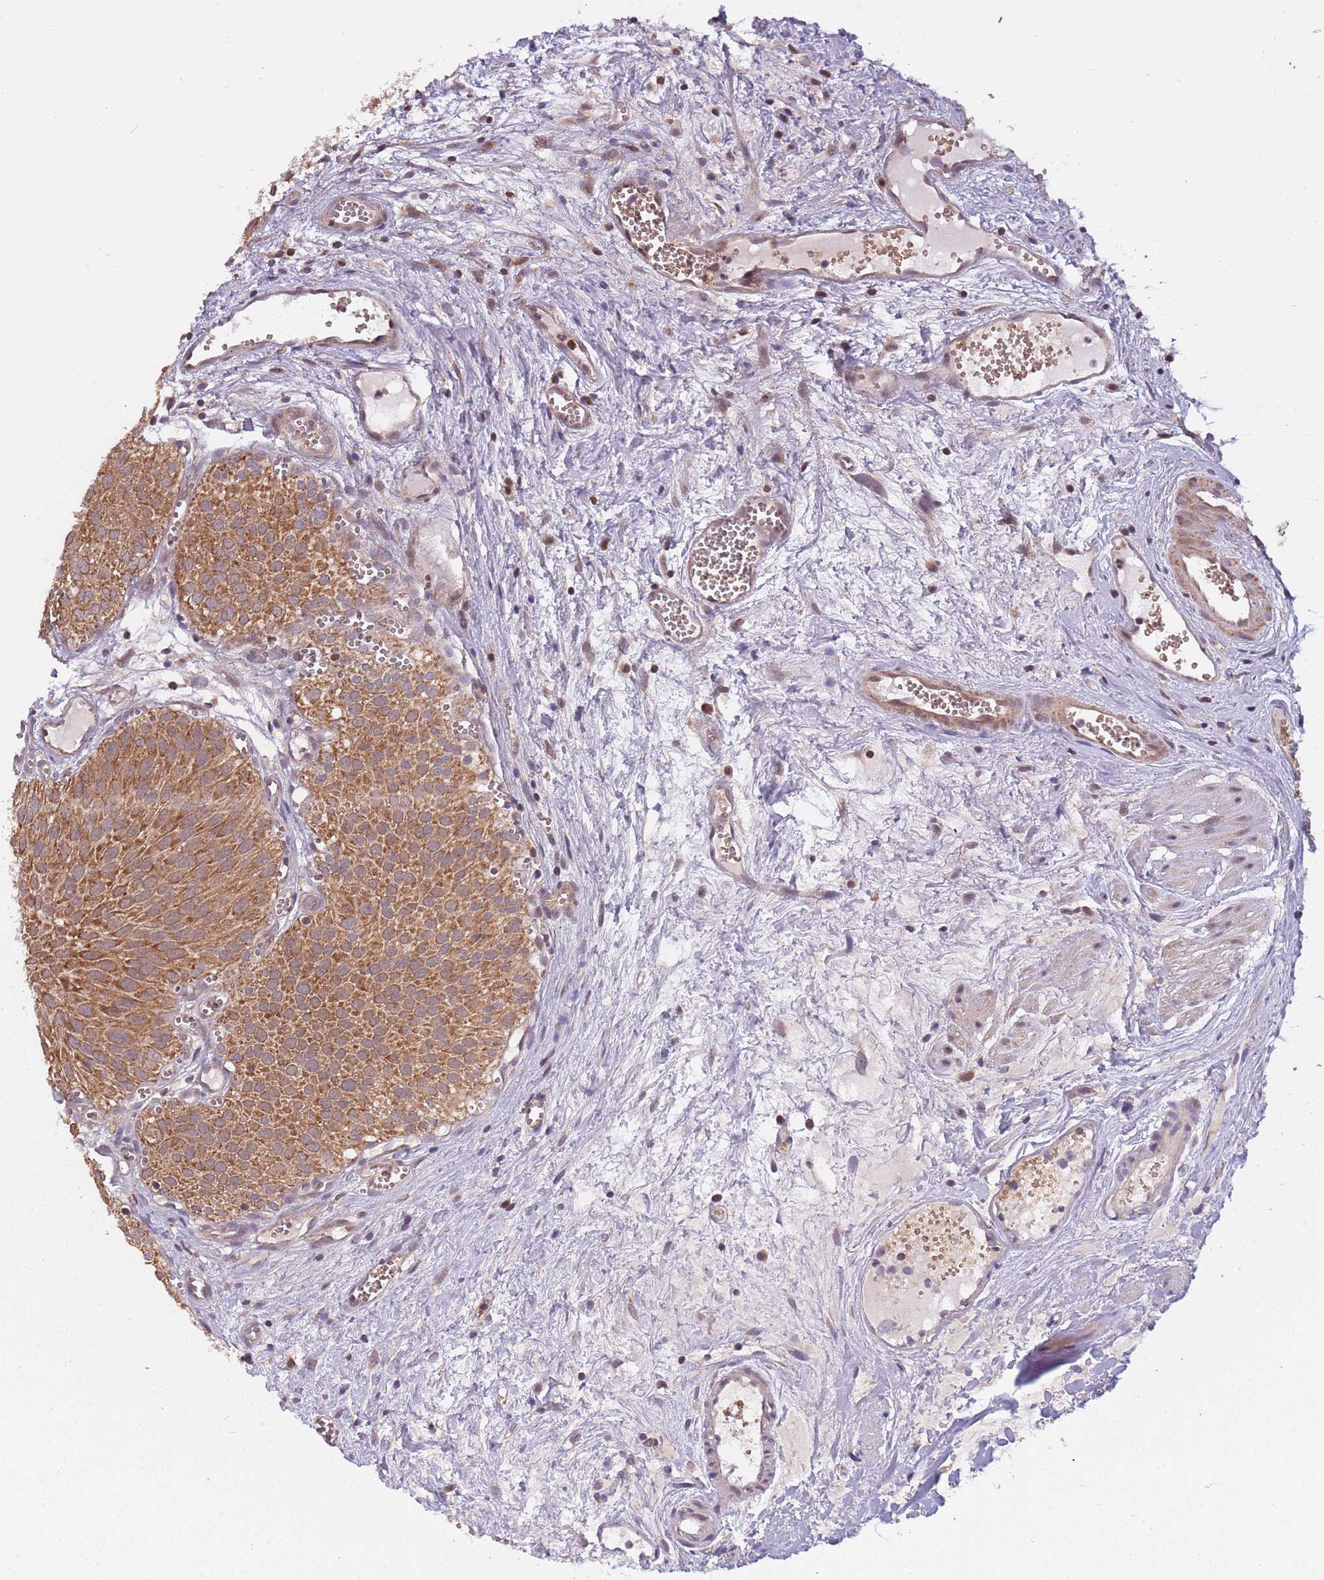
{"staining": {"intensity": "moderate", "quantity": ">75%", "location": "cytoplasmic/membranous"}, "tissue": "urothelial cancer", "cell_type": "Tumor cells", "image_type": "cancer", "snomed": [{"axis": "morphology", "description": "Urothelial carcinoma, Low grade"}, {"axis": "topography", "description": "Urinary bladder"}], "caption": "Protein staining by immunohistochemistry (IHC) demonstrates moderate cytoplasmic/membranous expression in approximately >75% of tumor cells in low-grade urothelial carcinoma.", "gene": "RNF181", "patient": {"sex": "male", "age": 88}}